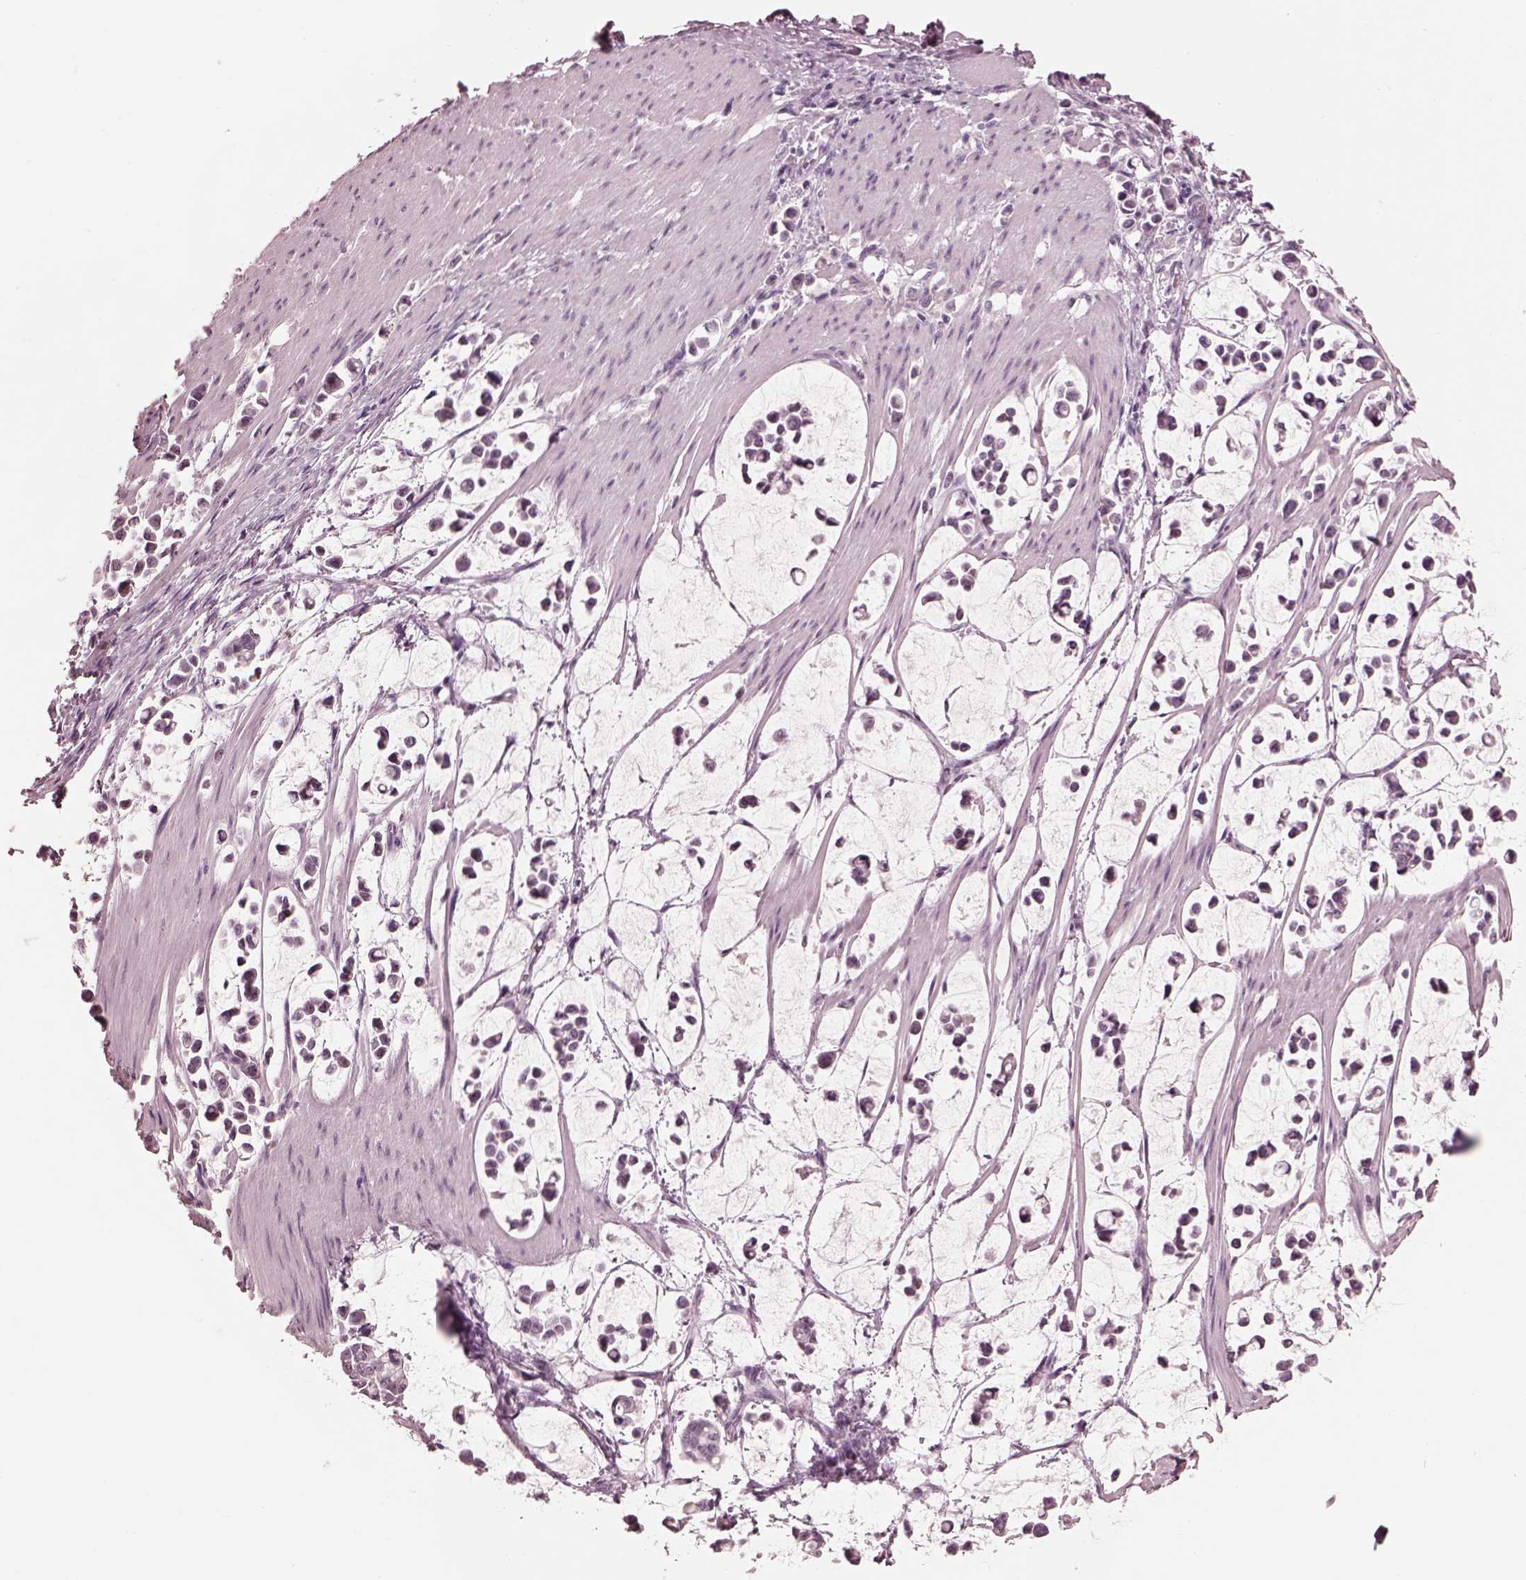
{"staining": {"intensity": "negative", "quantity": "none", "location": "none"}, "tissue": "stomach cancer", "cell_type": "Tumor cells", "image_type": "cancer", "snomed": [{"axis": "morphology", "description": "Adenocarcinoma, NOS"}, {"axis": "topography", "description": "Stomach"}], "caption": "Immunohistochemical staining of human adenocarcinoma (stomach) exhibits no significant positivity in tumor cells.", "gene": "GARIN4", "patient": {"sex": "male", "age": 82}}